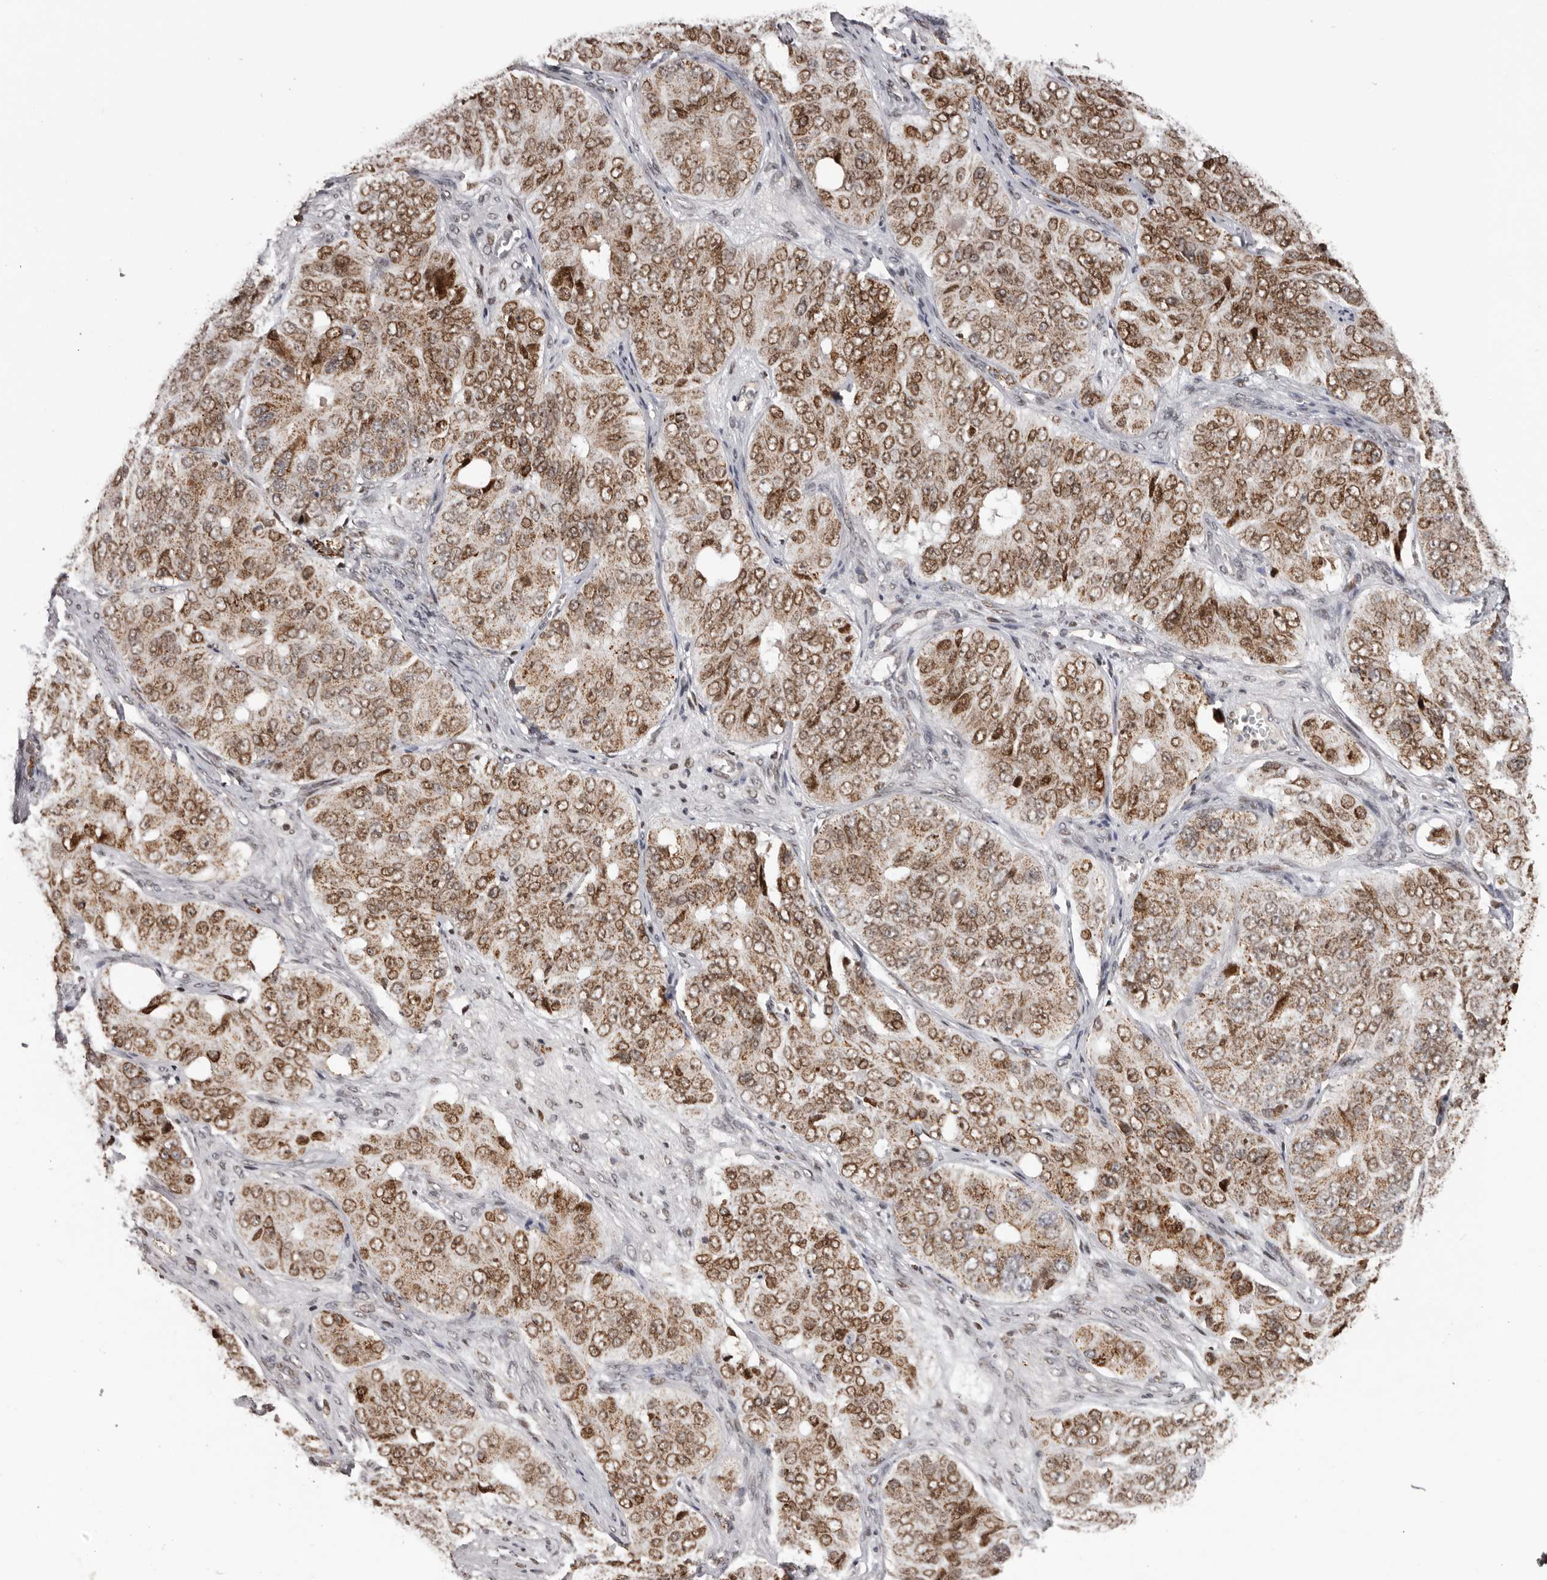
{"staining": {"intensity": "moderate", "quantity": ">75%", "location": "cytoplasmic/membranous,nuclear"}, "tissue": "ovarian cancer", "cell_type": "Tumor cells", "image_type": "cancer", "snomed": [{"axis": "morphology", "description": "Carcinoma, endometroid"}, {"axis": "topography", "description": "Ovary"}], "caption": "This micrograph demonstrates immunohistochemistry staining of human ovarian endometroid carcinoma, with medium moderate cytoplasmic/membranous and nuclear positivity in approximately >75% of tumor cells.", "gene": "C17orf99", "patient": {"sex": "female", "age": 51}}